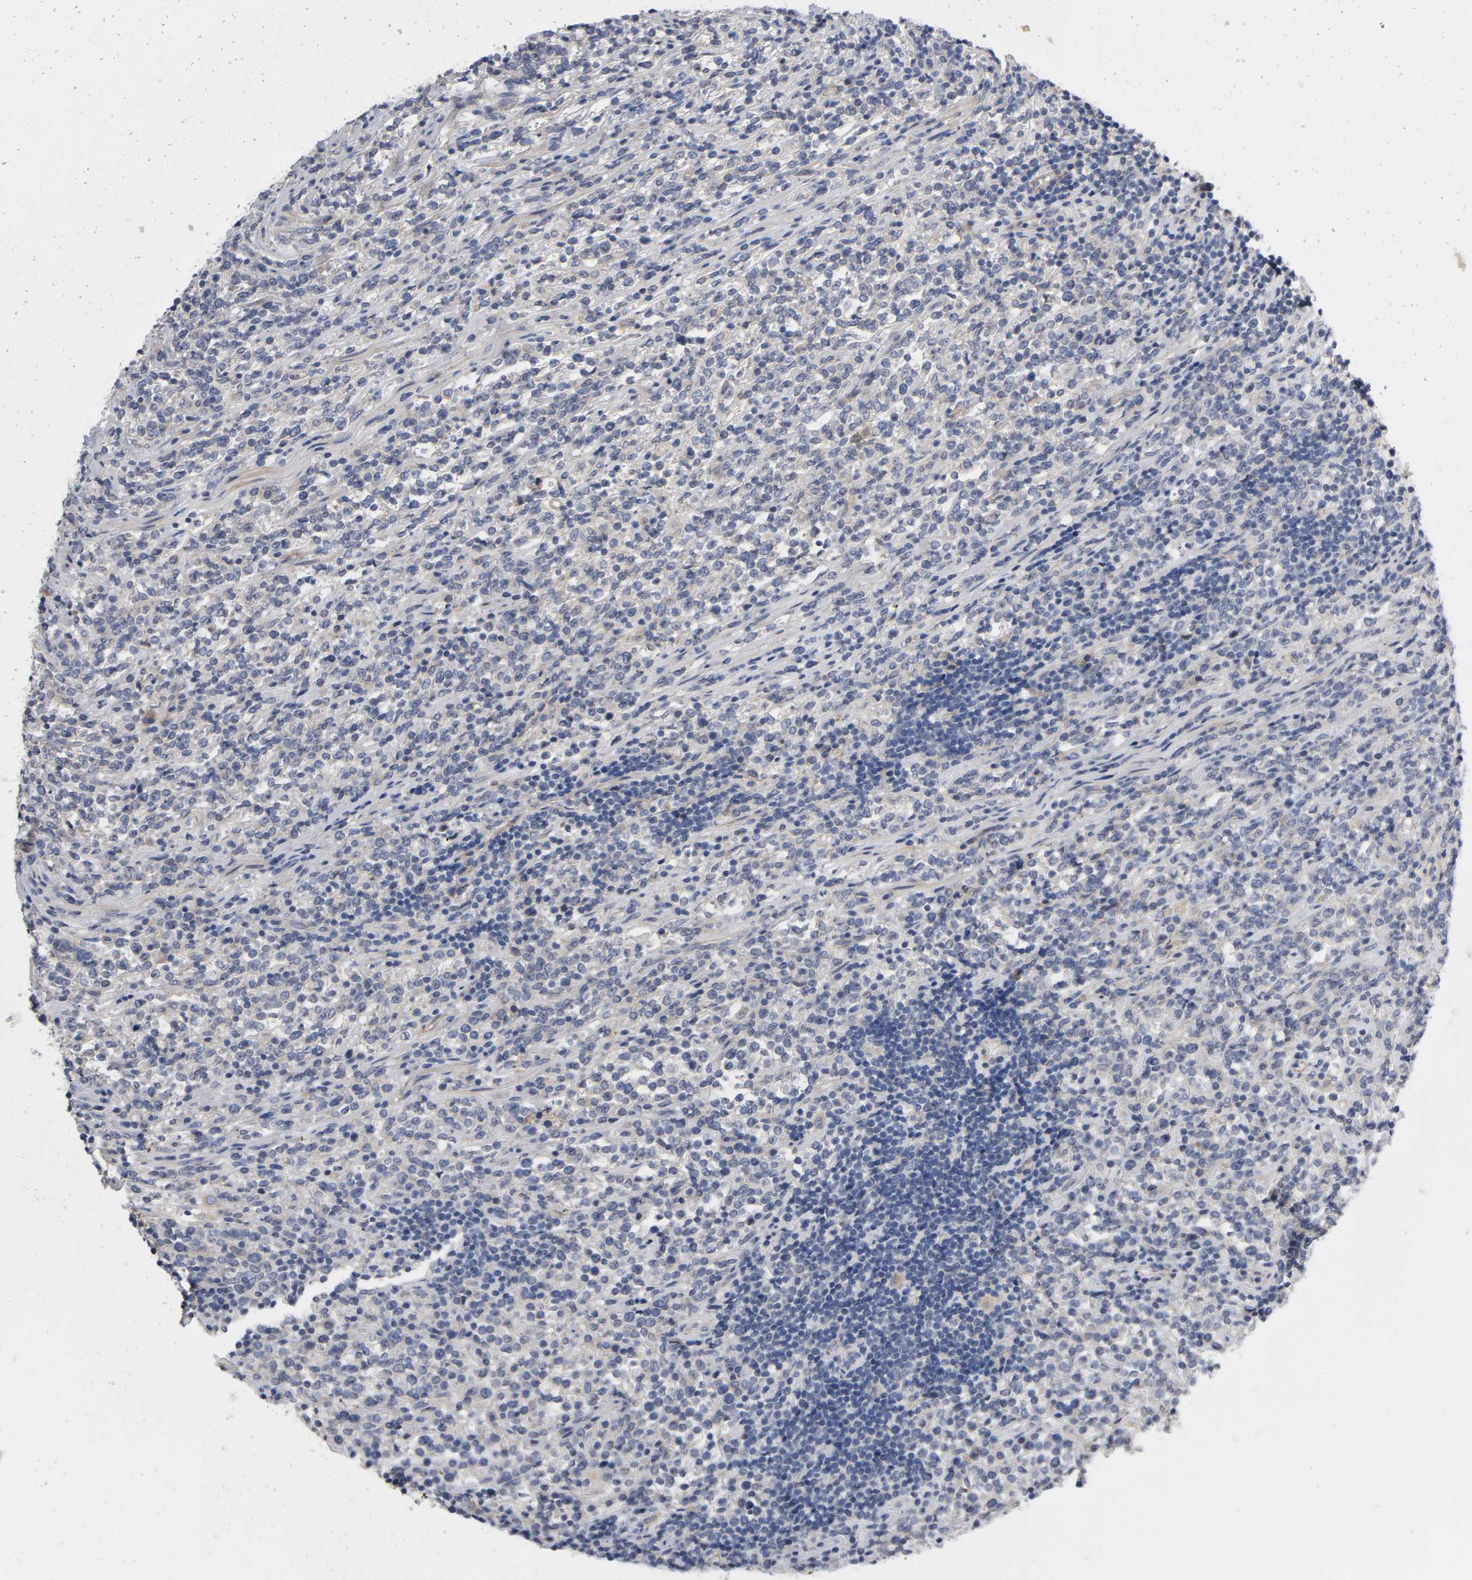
{"staining": {"intensity": "weak", "quantity": "<25%", "location": "cytoplasmic/membranous"}, "tissue": "lymphoma", "cell_type": "Tumor cells", "image_type": "cancer", "snomed": [{"axis": "morphology", "description": "Malignant lymphoma, non-Hodgkin's type, High grade"}, {"axis": "topography", "description": "Soft tissue"}], "caption": "This is a micrograph of IHC staining of high-grade malignant lymphoma, non-Hodgkin's type, which shows no positivity in tumor cells.", "gene": "CCDC134", "patient": {"sex": "male", "age": 18}}